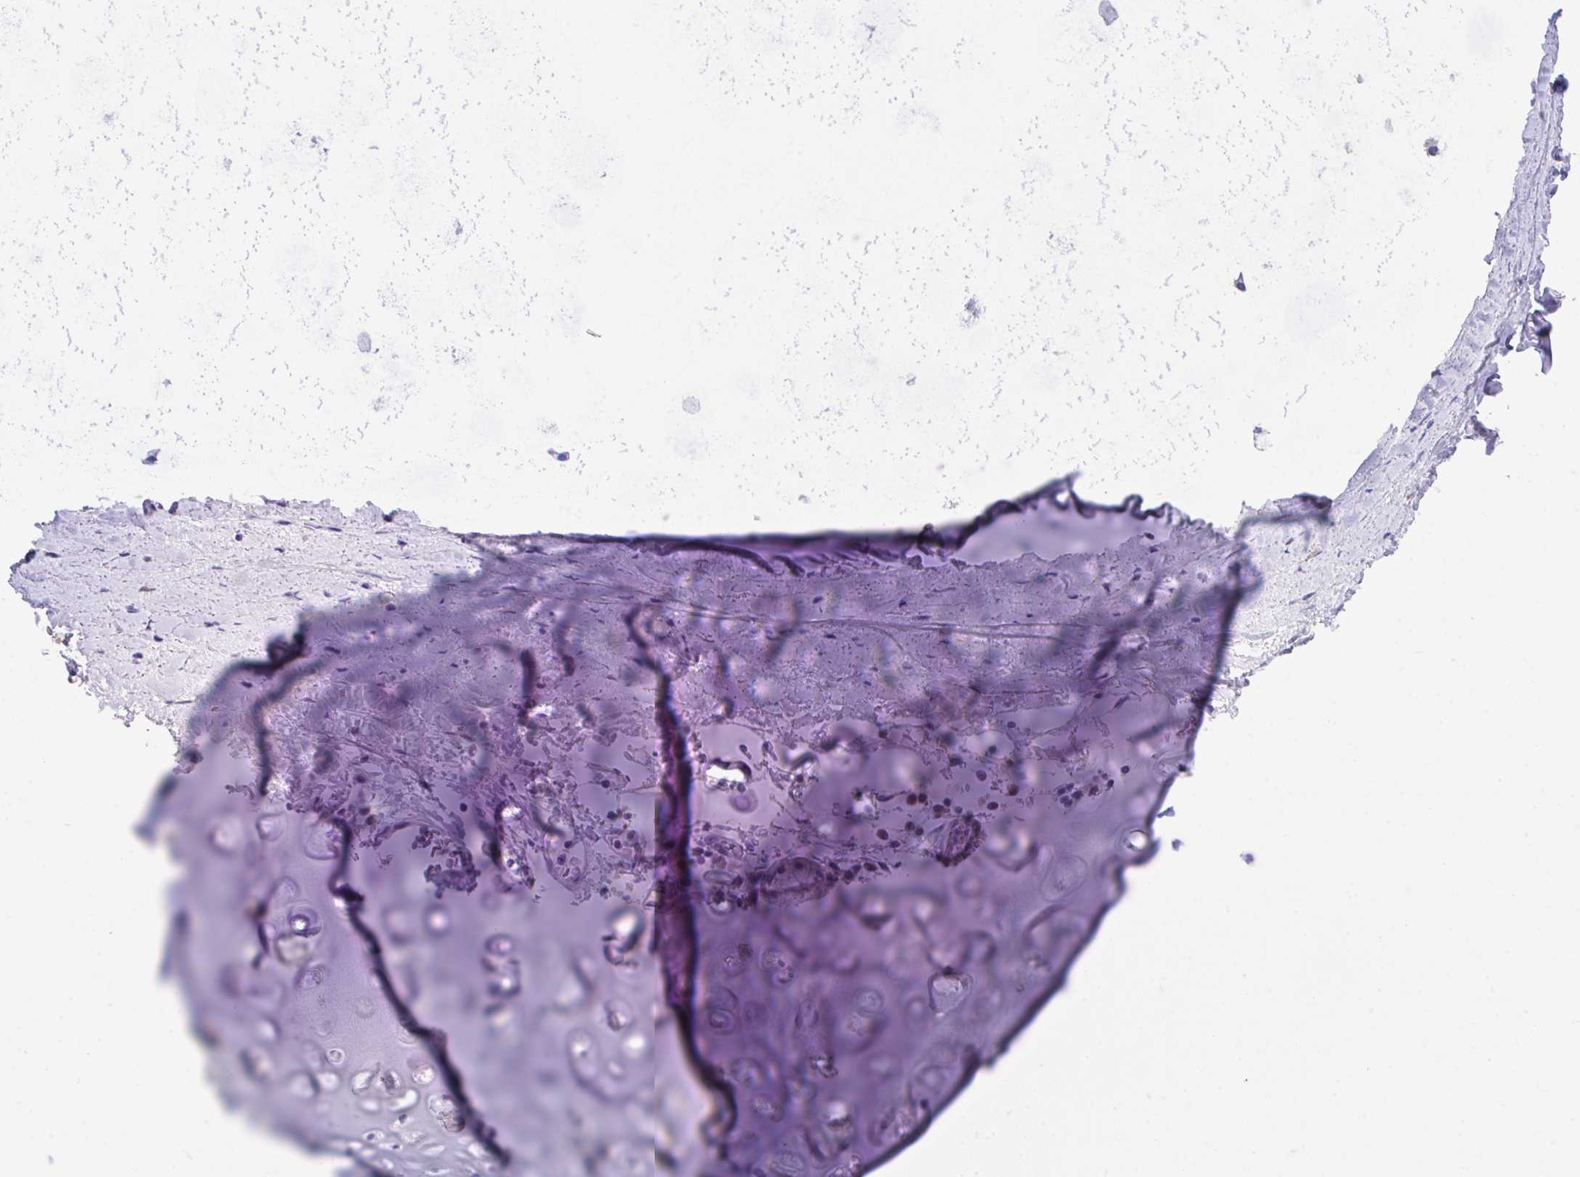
{"staining": {"intensity": "negative", "quantity": "none", "location": "none"}, "tissue": "soft tissue", "cell_type": "Chondrocytes", "image_type": "normal", "snomed": [{"axis": "morphology", "description": "Normal tissue, NOS"}, {"axis": "morphology", "description": "Degeneration, NOS"}, {"axis": "topography", "description": "Cartilage tissue"}, {"axis": "topography", "description": "Lung"}], "caption": "Photomicrograph shows no significant protein positivity in chondrocytes of unremarkable soft tissue.", "gene": "HOXB4", "patient": {"sex": "female", "age": 61}}